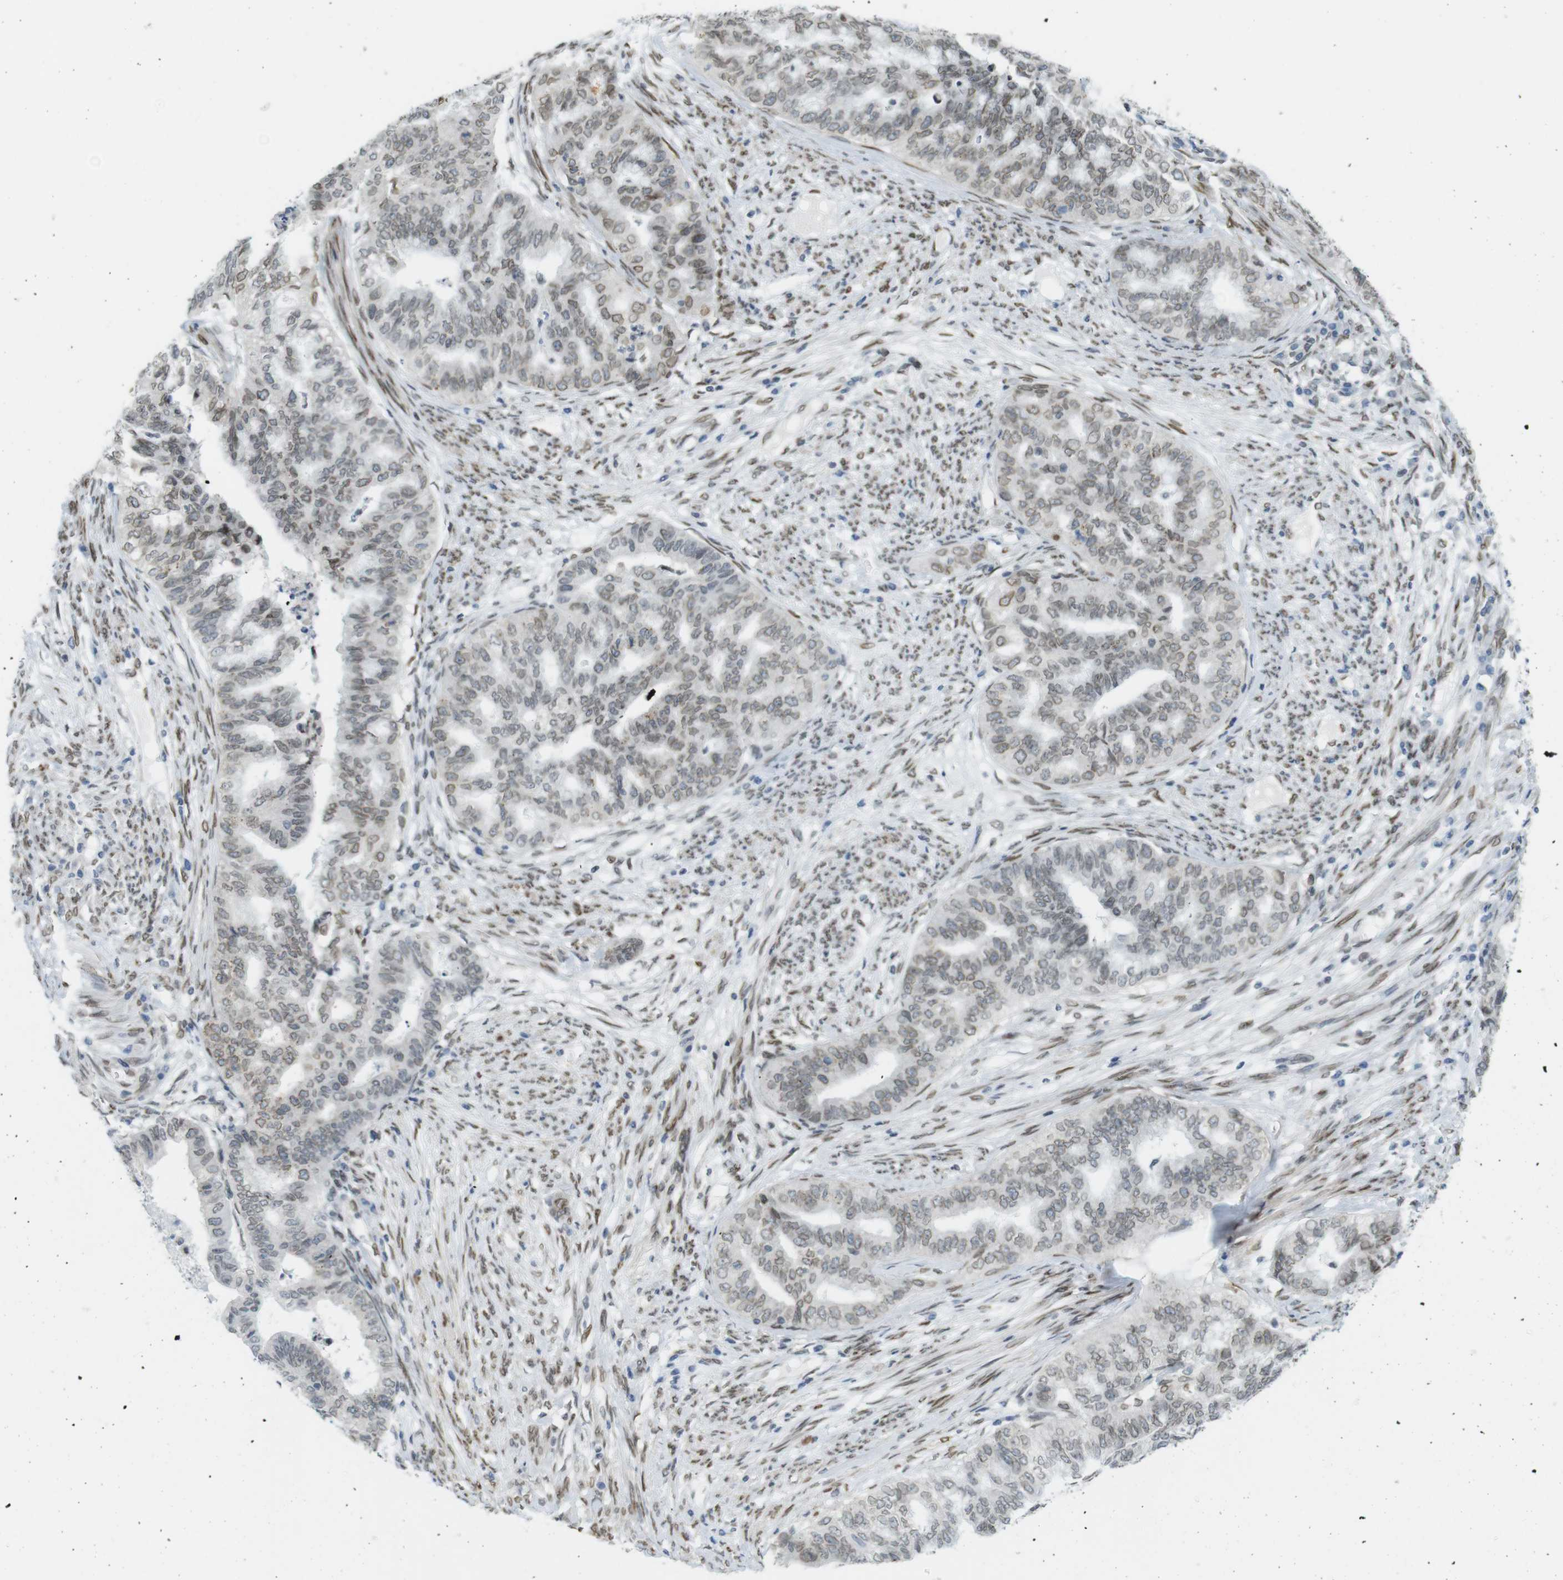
{"staining": {"intensity": "moderate", "quantity": "25%-75%", "location": "cytoplasmic/membranous,nuclear"}, "tissue": "endometrial cancer", "cell_type": "Tumor cells", "image_type": "cancer", "snomed": [{"axis": "morphology", "description": "Adenocarcinoma, NOS"}, {"axis": "topography", "description": "Endometrium"}], "caption": "A high-resolution photomicrograph shows immunohistochemistry staining of endometrial cancer, which reveals moderate cytoplasmic/membranous and nuclear staining in approximately 25%-75% of tumor cells. (IHC, brightfield microscopy, high magnification).", "gene": "ARL6IP6", "patient": {"sex": "female", "age": 79}}